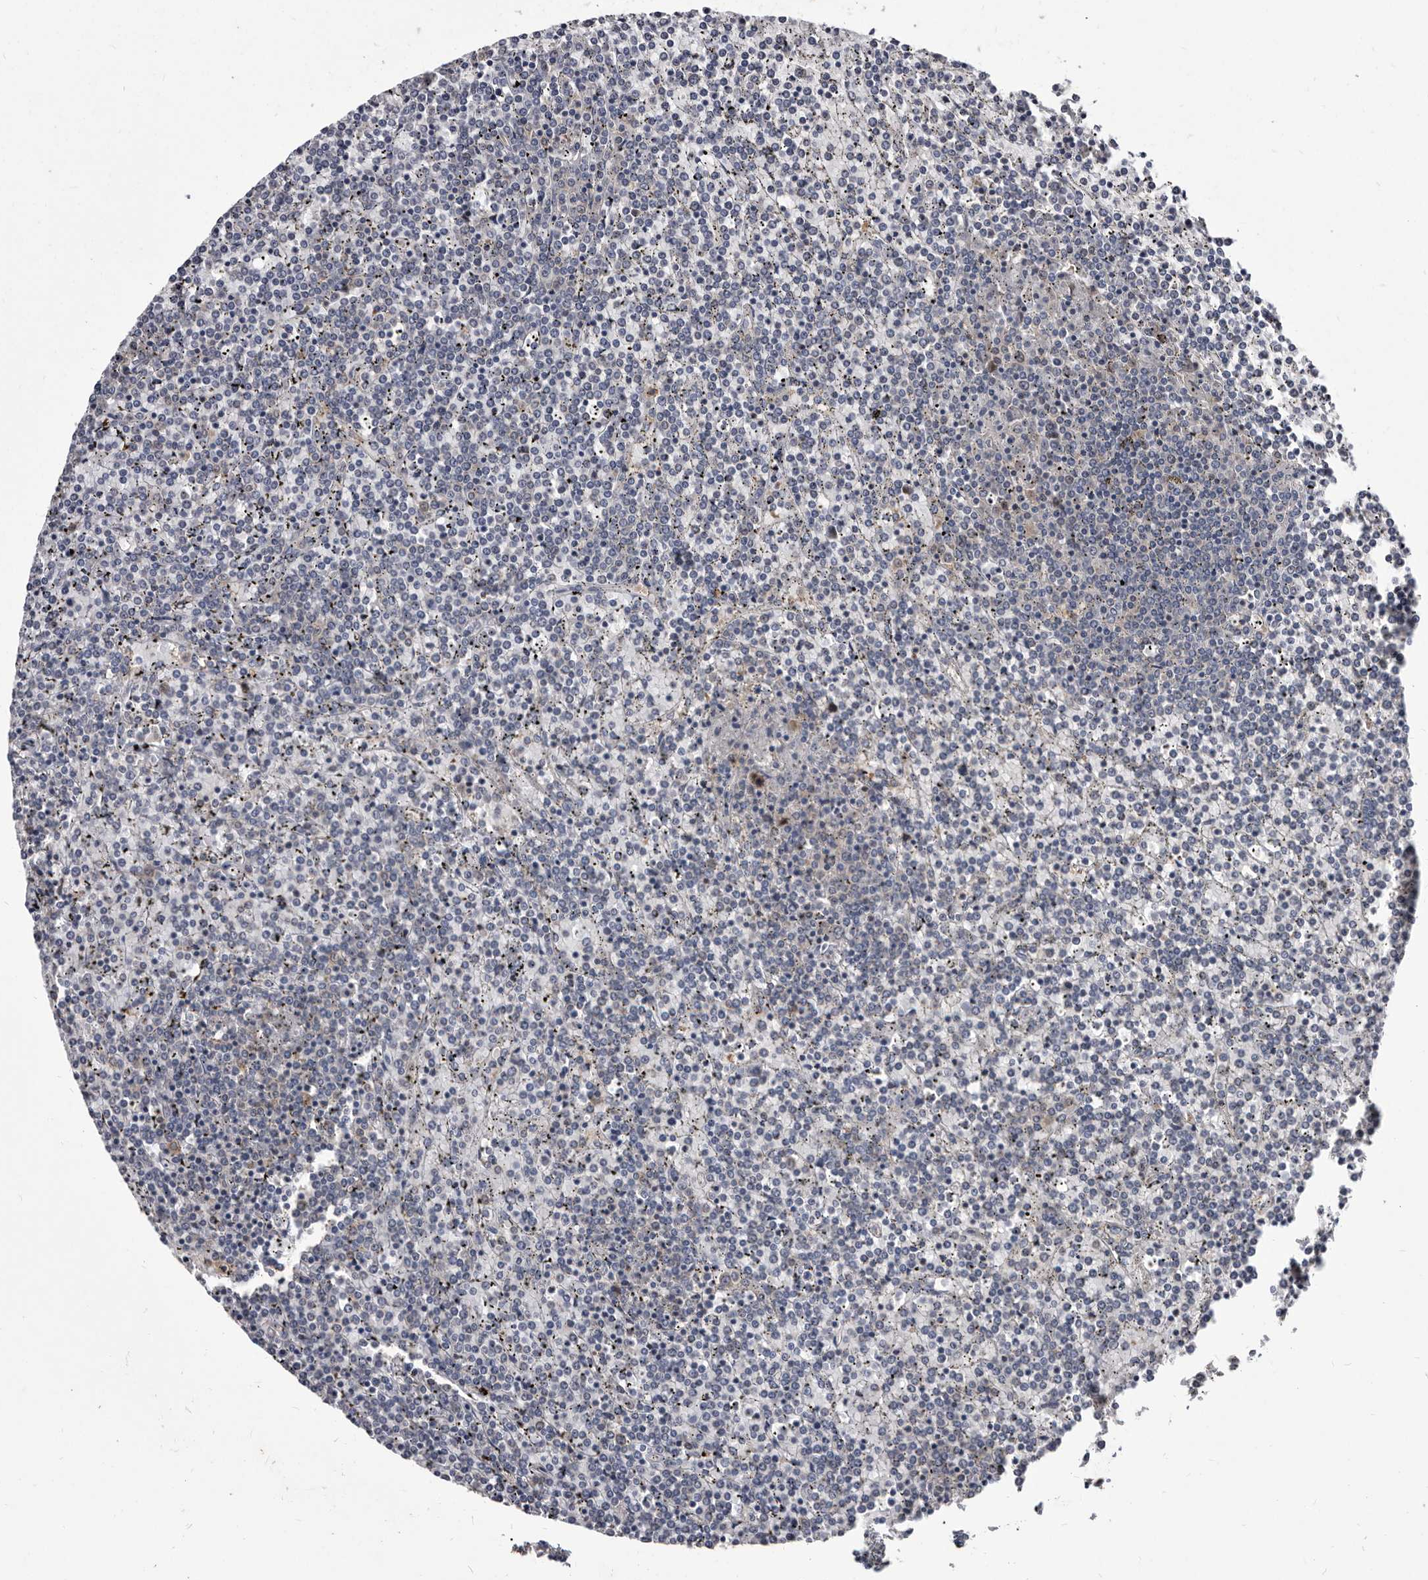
{"staining": {"intensity": "negative", "quantity": "none", "location": "none"}, "tissue": "lymphoma", "cell_type": "Tumor cells", "image_type": "cancer", "snomed": [{"axis": "morphology", "description": "Malignant lymphoma, non-Hodgkin's type, Low grade"}, {"axis": "topography", "description": "Spleen"}], "caption": "Tumor cells are negative for protein expression in human lymphoma.", "gene": "ABCF2", "patient": {"sex": "female", "age": 19}}